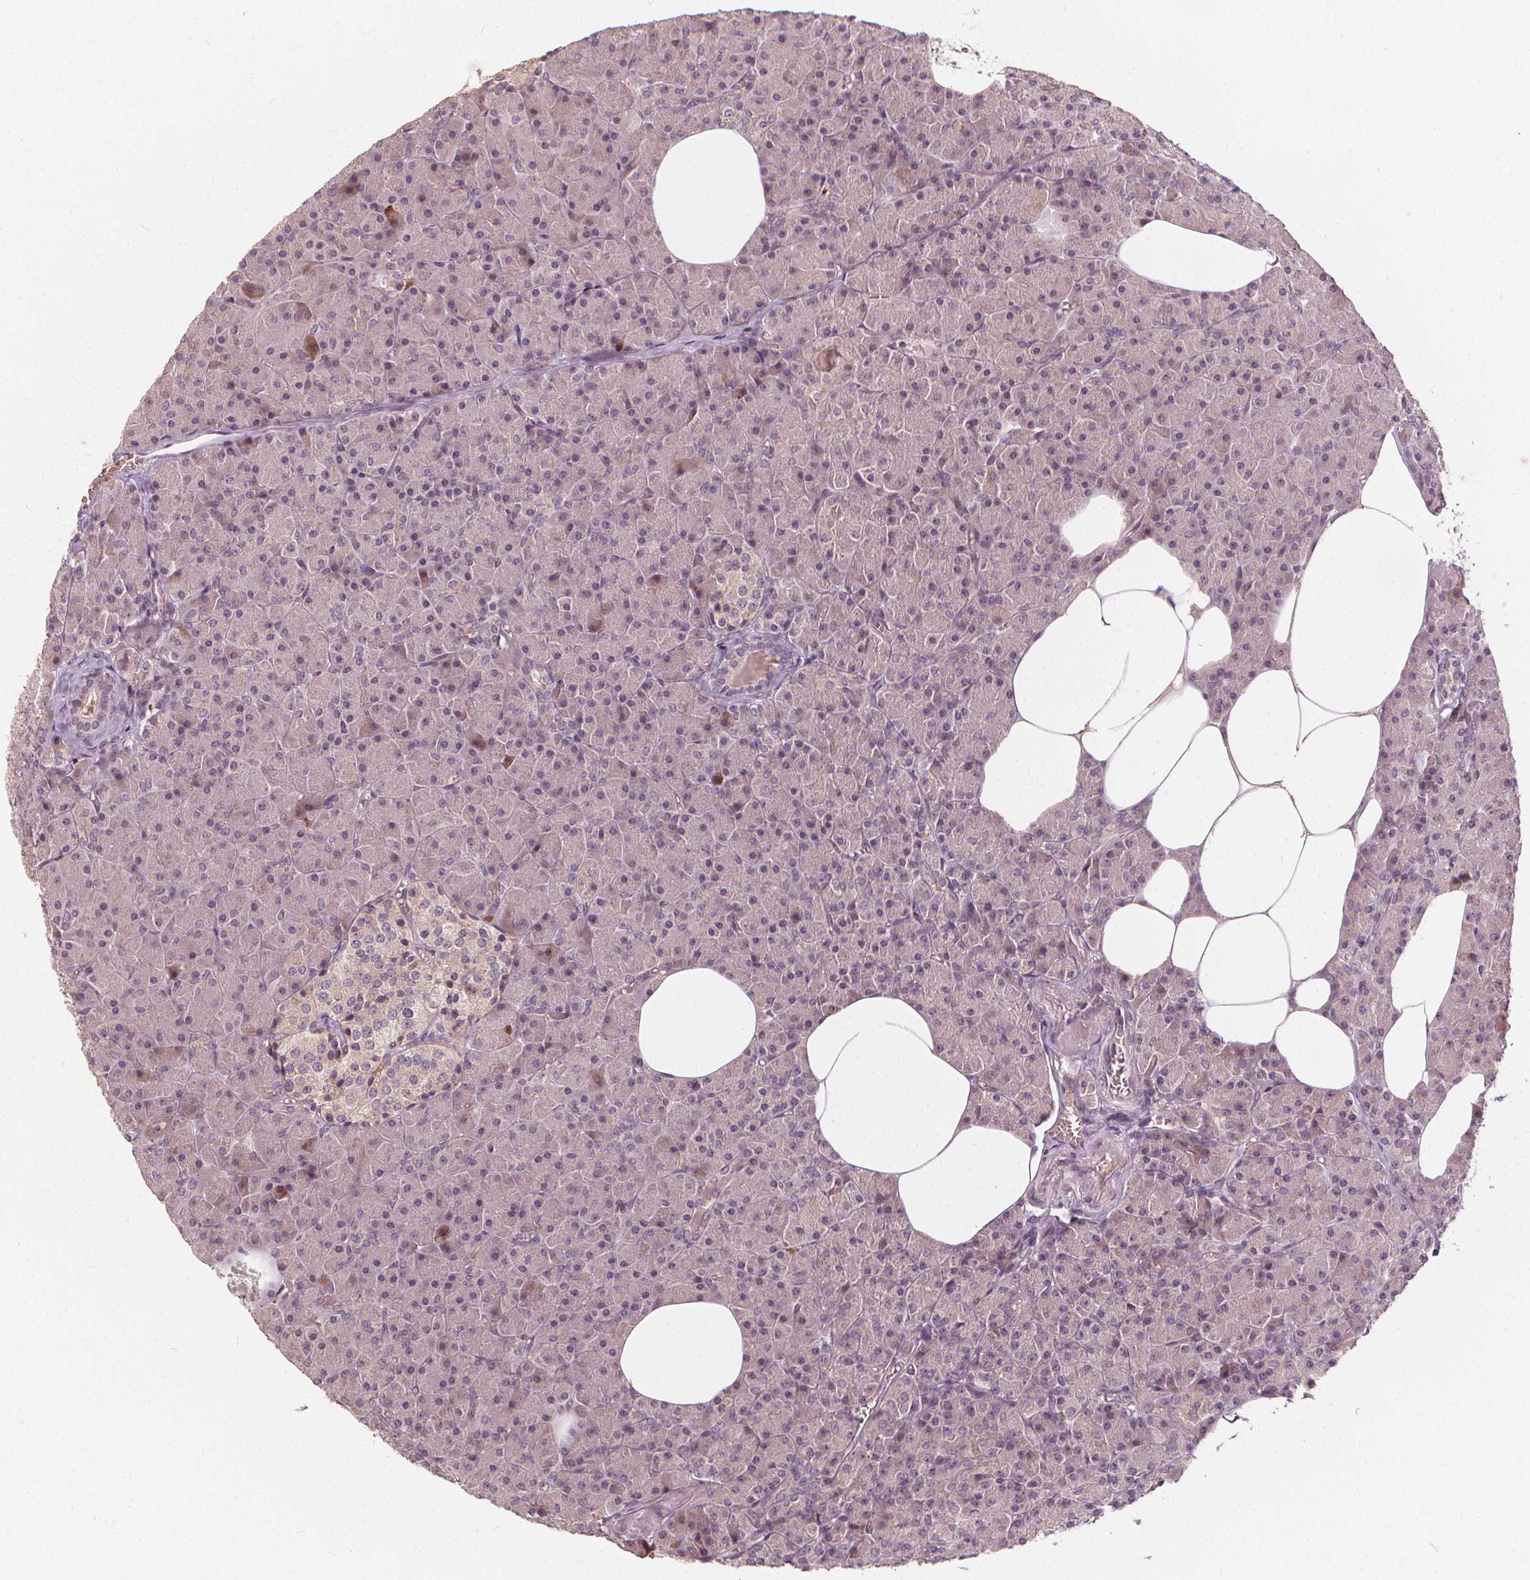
{"staining": {"intensity": "moderate", "quantity": "<25%", "location": "cytoplasmic/membranous"}, "tissue": "pancreas", "cell_type": "Exocrine glandular cells", "image_type": "normal", "snomed": [{"axis": "morphology", "description": "Normal tissue, NOS"}, {"axis": "topography", "description": "Pancreas"}], "caption": "Exocrine glandular cells exhibit low levels of moderate cytoplasmic/membranous staining in about <25% of cells in benign human pancreas.", "gene": "IPO13", "patient": {"sex": "female", "age": 45}}